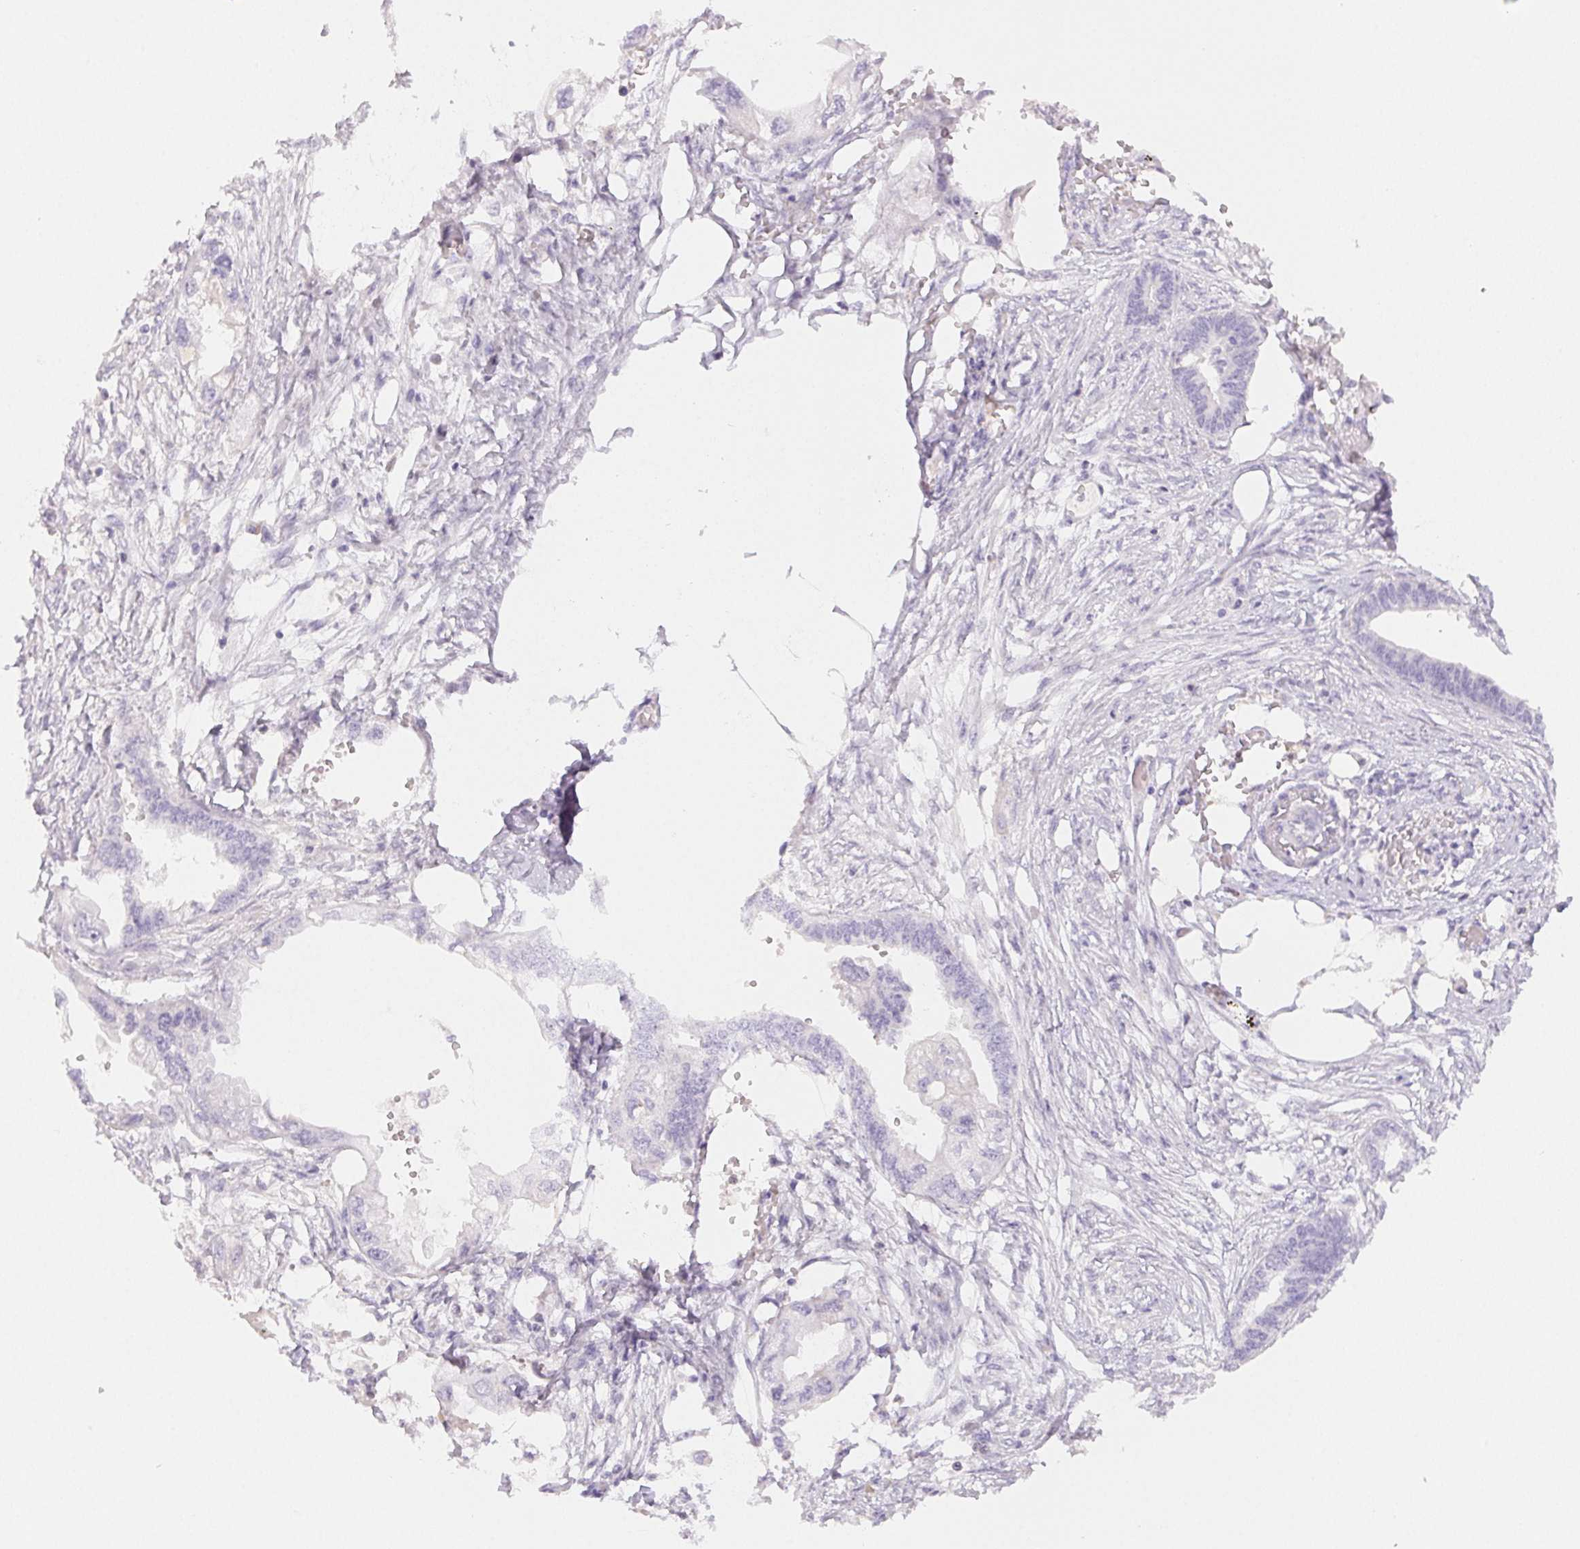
{"staining": {"intensity": "negative", "quantity": "none", "location": "none"}, "tissue": "endometrial cancer", "cell_type": "Tumor cells", "image_type": "cancer", "snomed": [{"axis": "morphology", "description": "Adenocarcinoma, NOS"}, {"axis": "morphology", "description": "Adenocarcinoma, metastatic, NOS"}, {"axis": "topography", "description": "Adipose tissue"}, {"axis": "topography", "description": "Endometrium"}], "caption": "Endometrial cancer (metastatic adenocarcinoma) was stained to show a protein in brown. There is no significant expression in tumor cells.", "gene": "PADI4", "patient": {"sex": "female", "age": 67}}